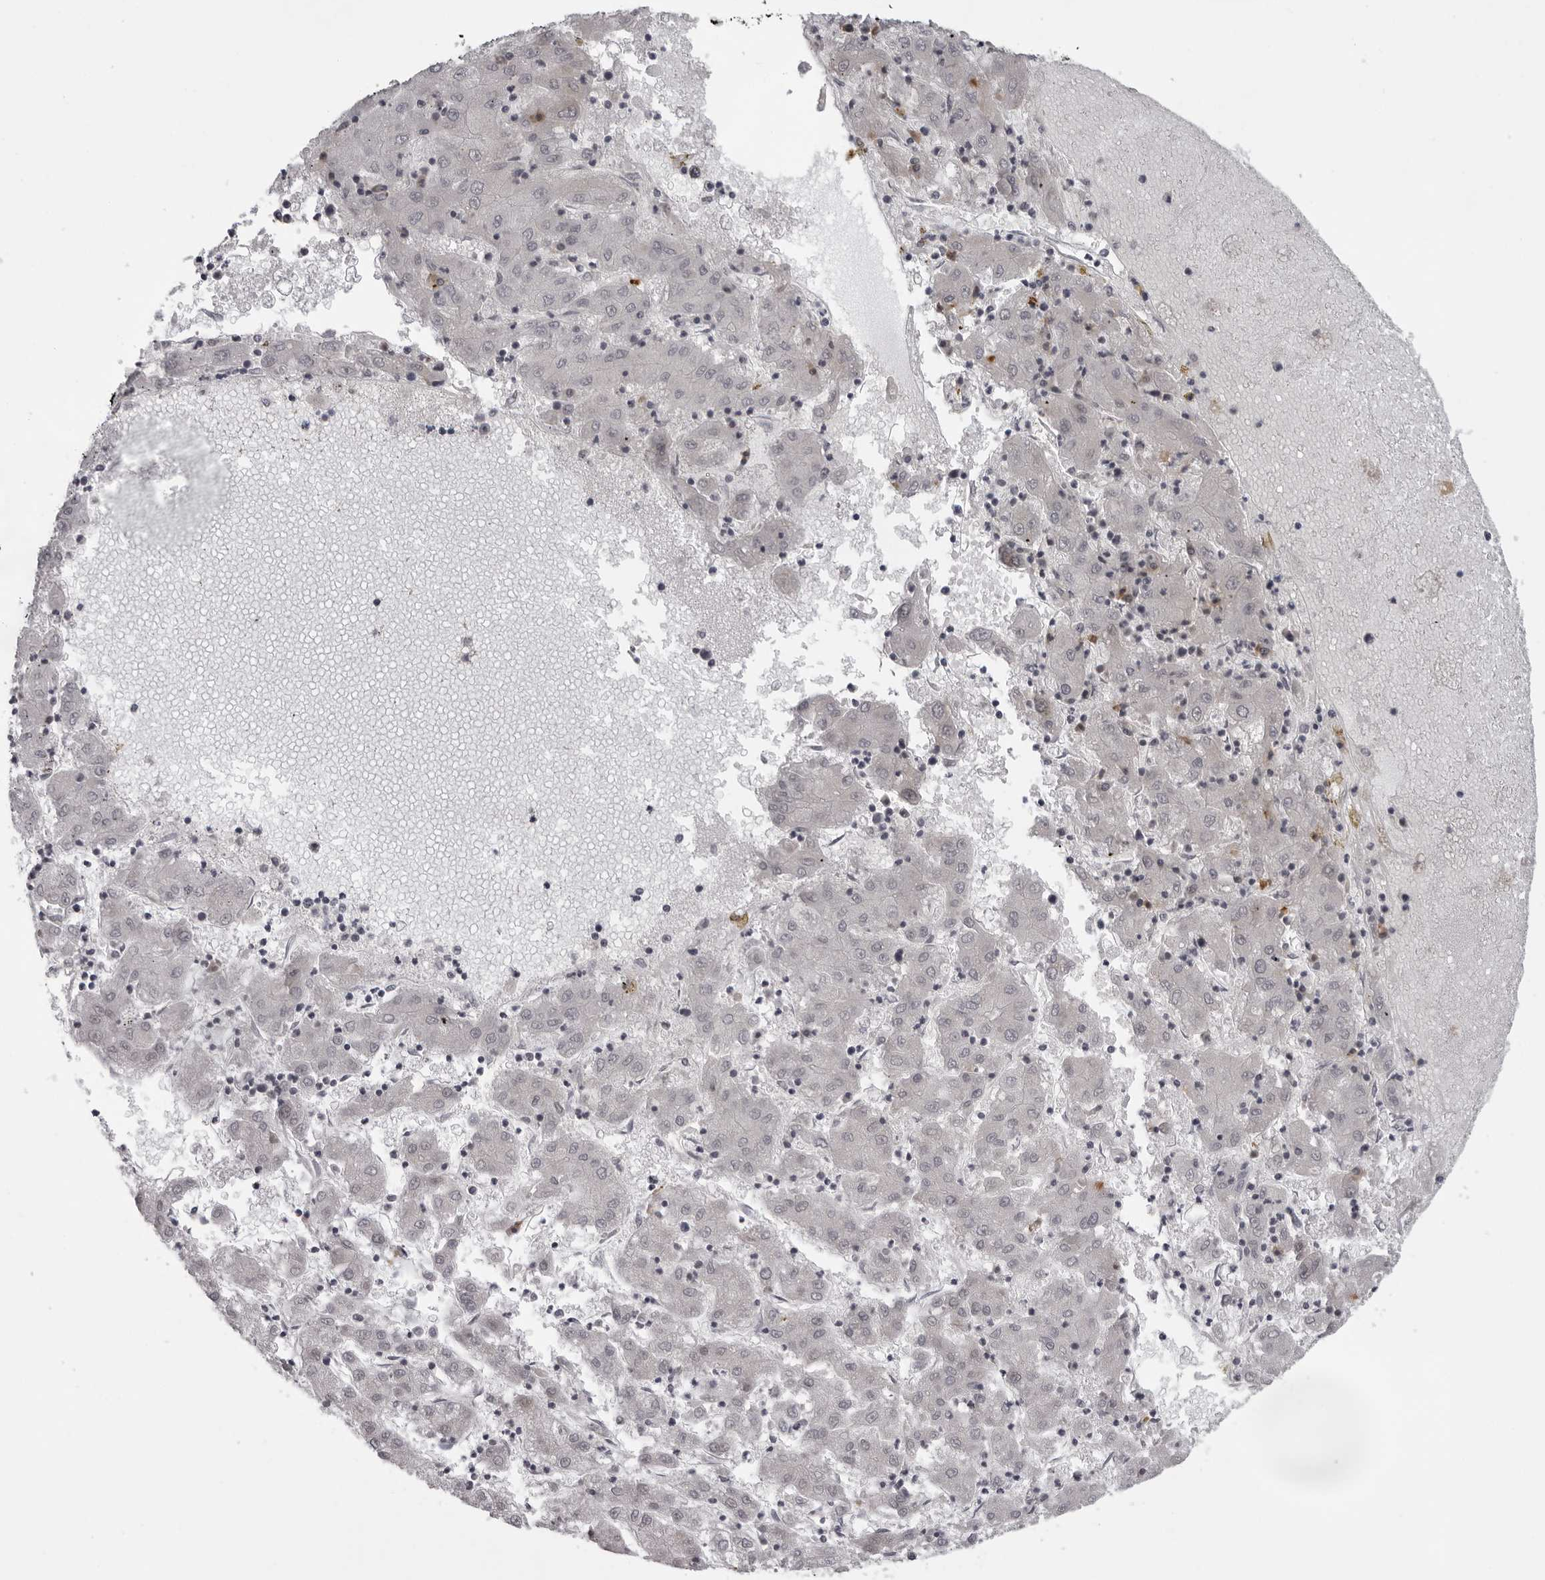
{"staining": {"intensity": "weak", "quantity": "<25%", "location": "nuclear"}, "tissue": "liver cancer", "cell_type": "Tumor cells", "image_type": "cancer", "snomed": [{"axis": "morphology", "description": "Carcinoma, Hepatocellular, NOS"}, {"axis": "topography", "description": "Liver"}], "caption": "Immunohistochemistry image of hepatocellular carcinoma (liver) stained for a protein (brown), which demonstrates no staining in tumor cells. (Stains: DAB (3,3'-diaminobenzidine) IHC with hematoxylin counter stain, Microscopy: brightfield microscopy at high magnification).", "gene": "EXOSC10", "patient": {"sex": "male", "age": 72}}